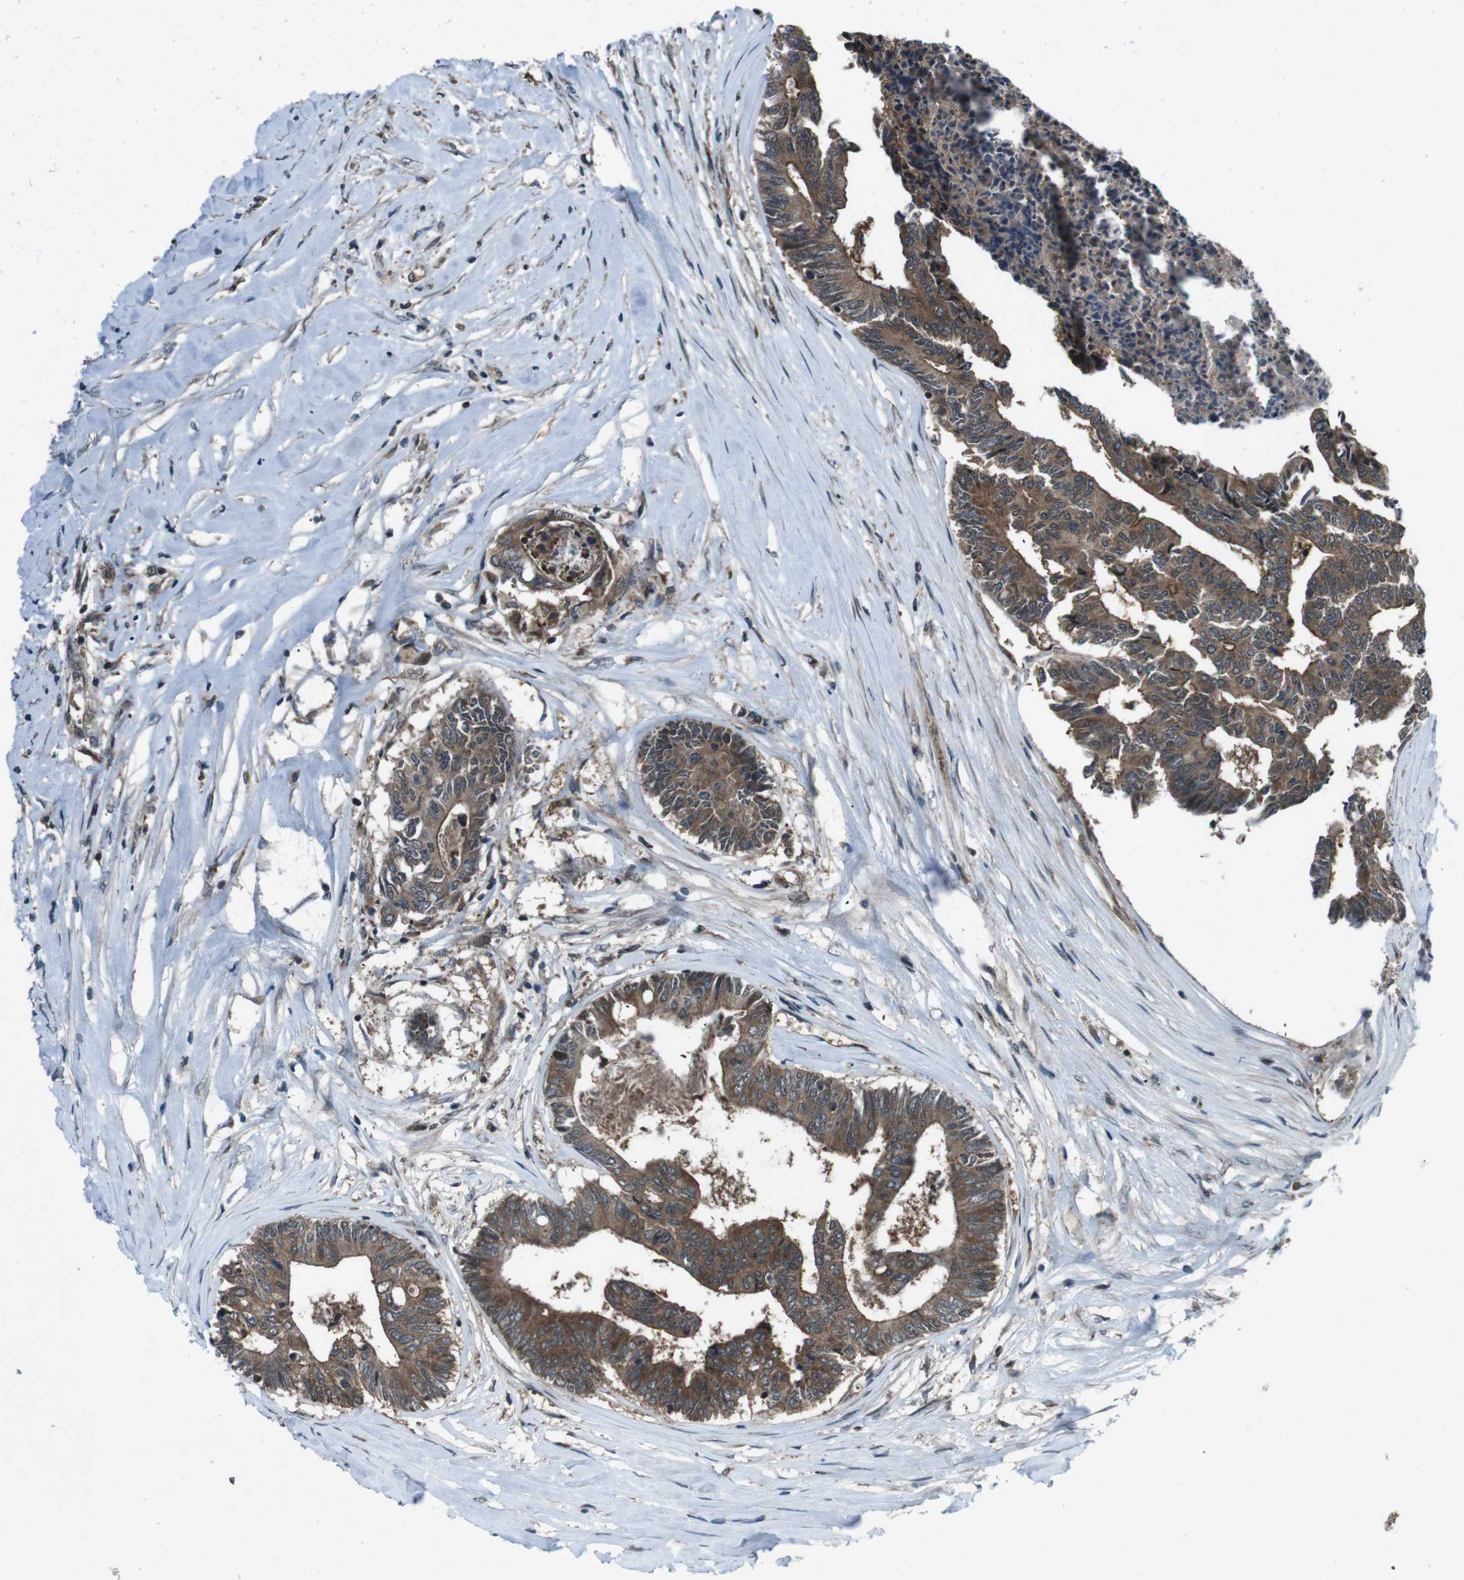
{"staining": {"intensity": "strong", "quantity": ">75%", "location": "cytoplasmic/membranous"}, "tissue": "colorectal cancer", "cell_type": "Tumor cells", "image_type": "cancer", "snomed": [{"axis": "morphology", "description": "Adenocarcinoma, NOS"}, {"axis": "topography", "description": "Rectum"}], "caption": "Immunohistochemical staining of colorectal cancer (adenocarcinoma) demonstrates high levels of strong cytoplasmic/membranous positivity in approximately >75% of tumor cells. (DAB = brown stain, brightfield microscopy at high magnification).", "gene": "SLC27A4", "patient": {"sex": "male", "age": 63}}